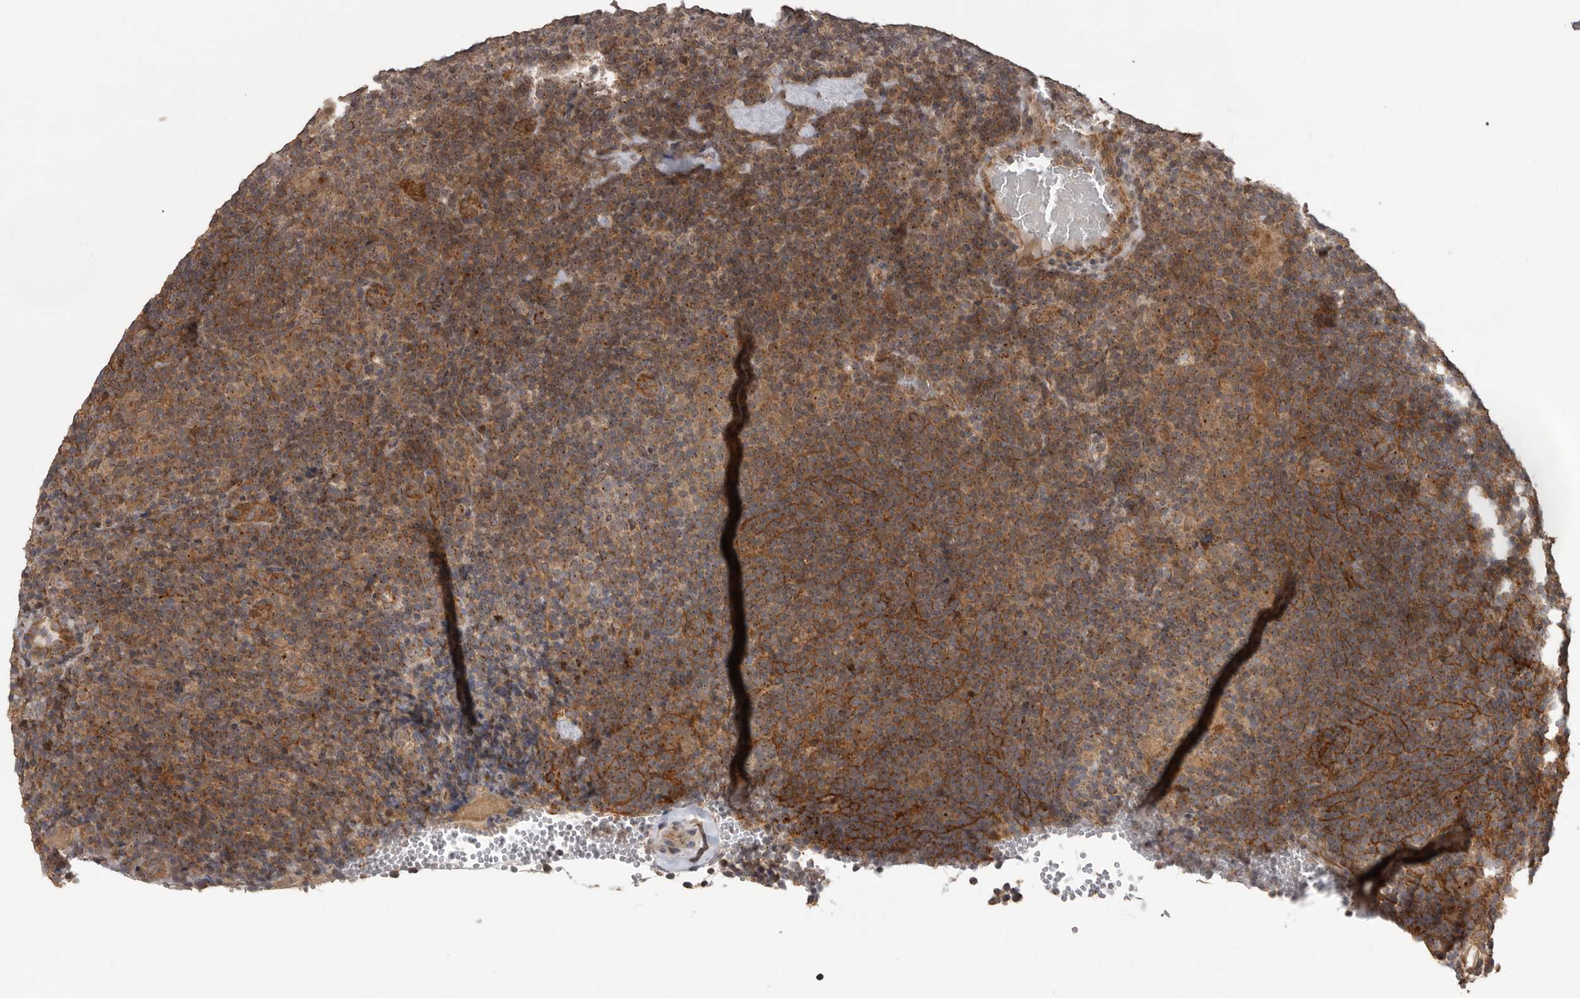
{"staining": {"intensity": "moderate", "quantity": ">75%", "location": "cytoplasmic/membranous"}, "tissue": "lymphoma", "cell_type": "Tumor cells", "image_type": "cancer", "snomed": [{"axis": "morphology", "description": "Hodgkin's disease, NOS"}, {"axis": "topography", "description": "Lymph node"}], "caption": "Immunohistochemical staining of Hodgkin's disease reveals medium levels of moderate cytoplasmic/membranous protein positivity in about >75% of tumor cells.", "gene": "CEP350", "patient": {"sex": "female", "age": 57}}